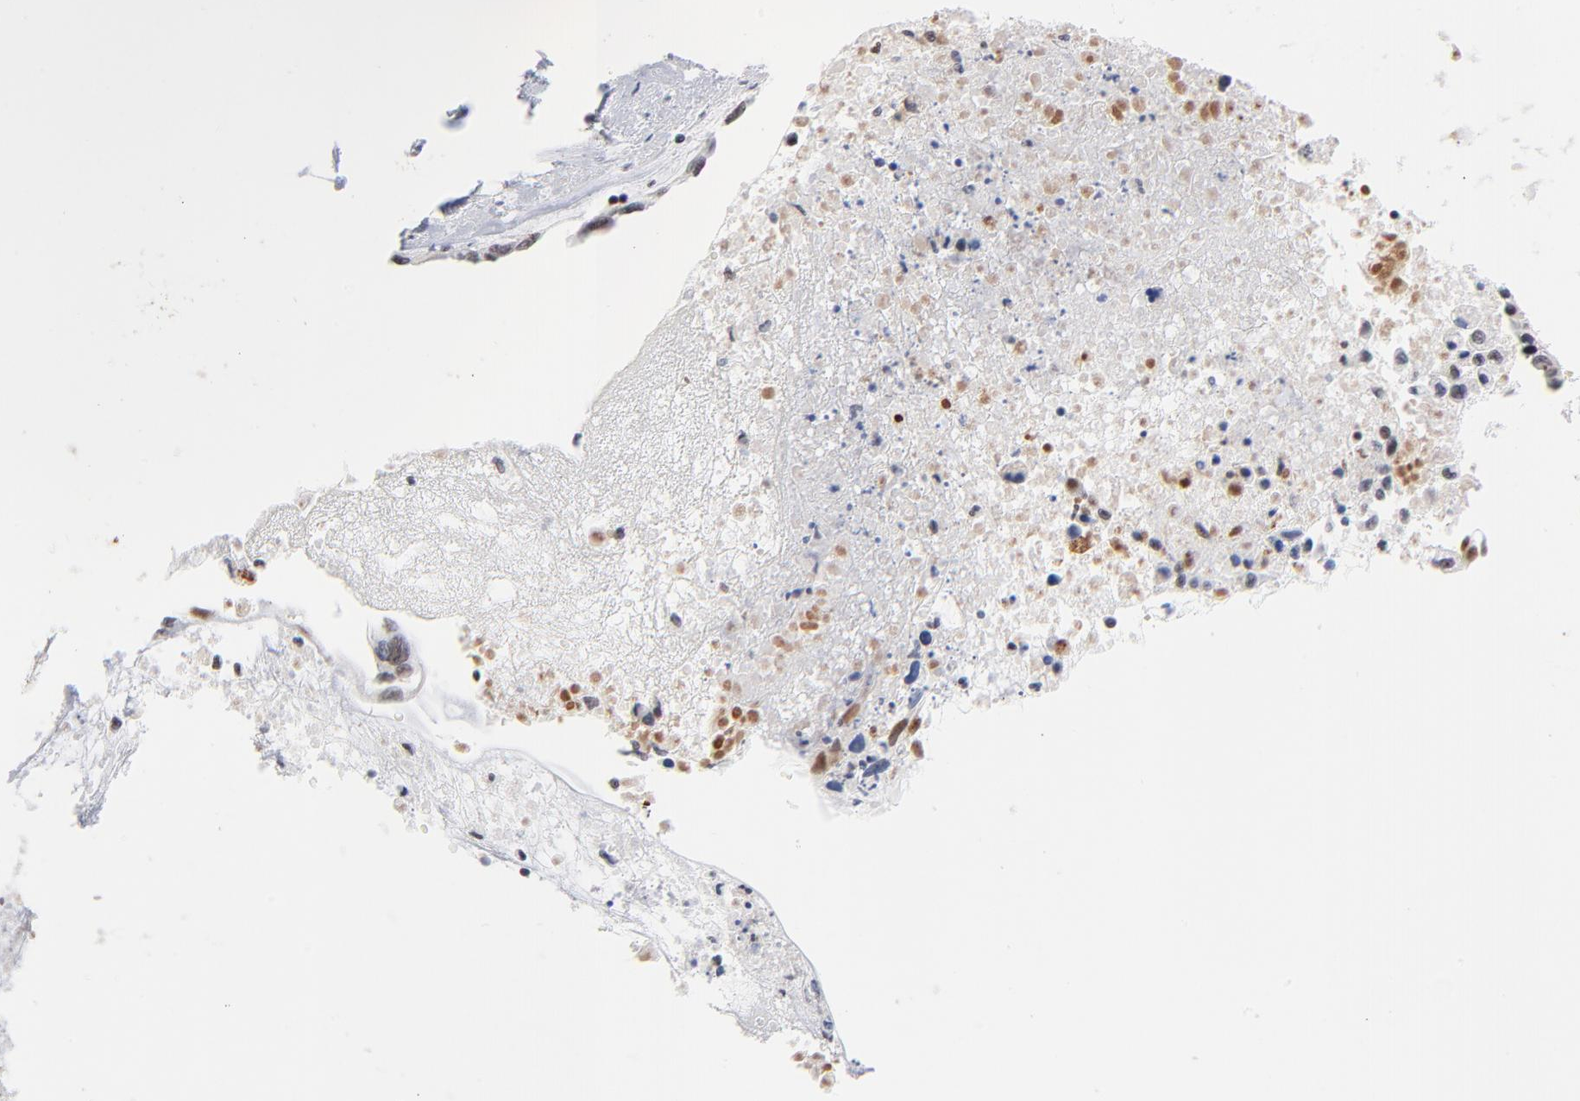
{"staining": {"intensity": "weak", "quantity": "<25%", "location": "nuclear"}, "tissue": "ovarian cancer", "cell_type": "Tumor cells", "image_type": "cancer", "snomed": [{"axis": "morphology", "description": "Carcinoma, endometroid"}, {"axis": "morphology", "description": "Cystadenocarcinoma, serous, NOS"}, {"axis": "topography", "description": "Ovary"}], "caption": "Ovarian cancer (endometroid carcinoma) was stained to show a protein in brown. There is no significant positivity in tumor cells.", "gene": "ZNF143", "patient": {"sex": "female", "age": 45}}